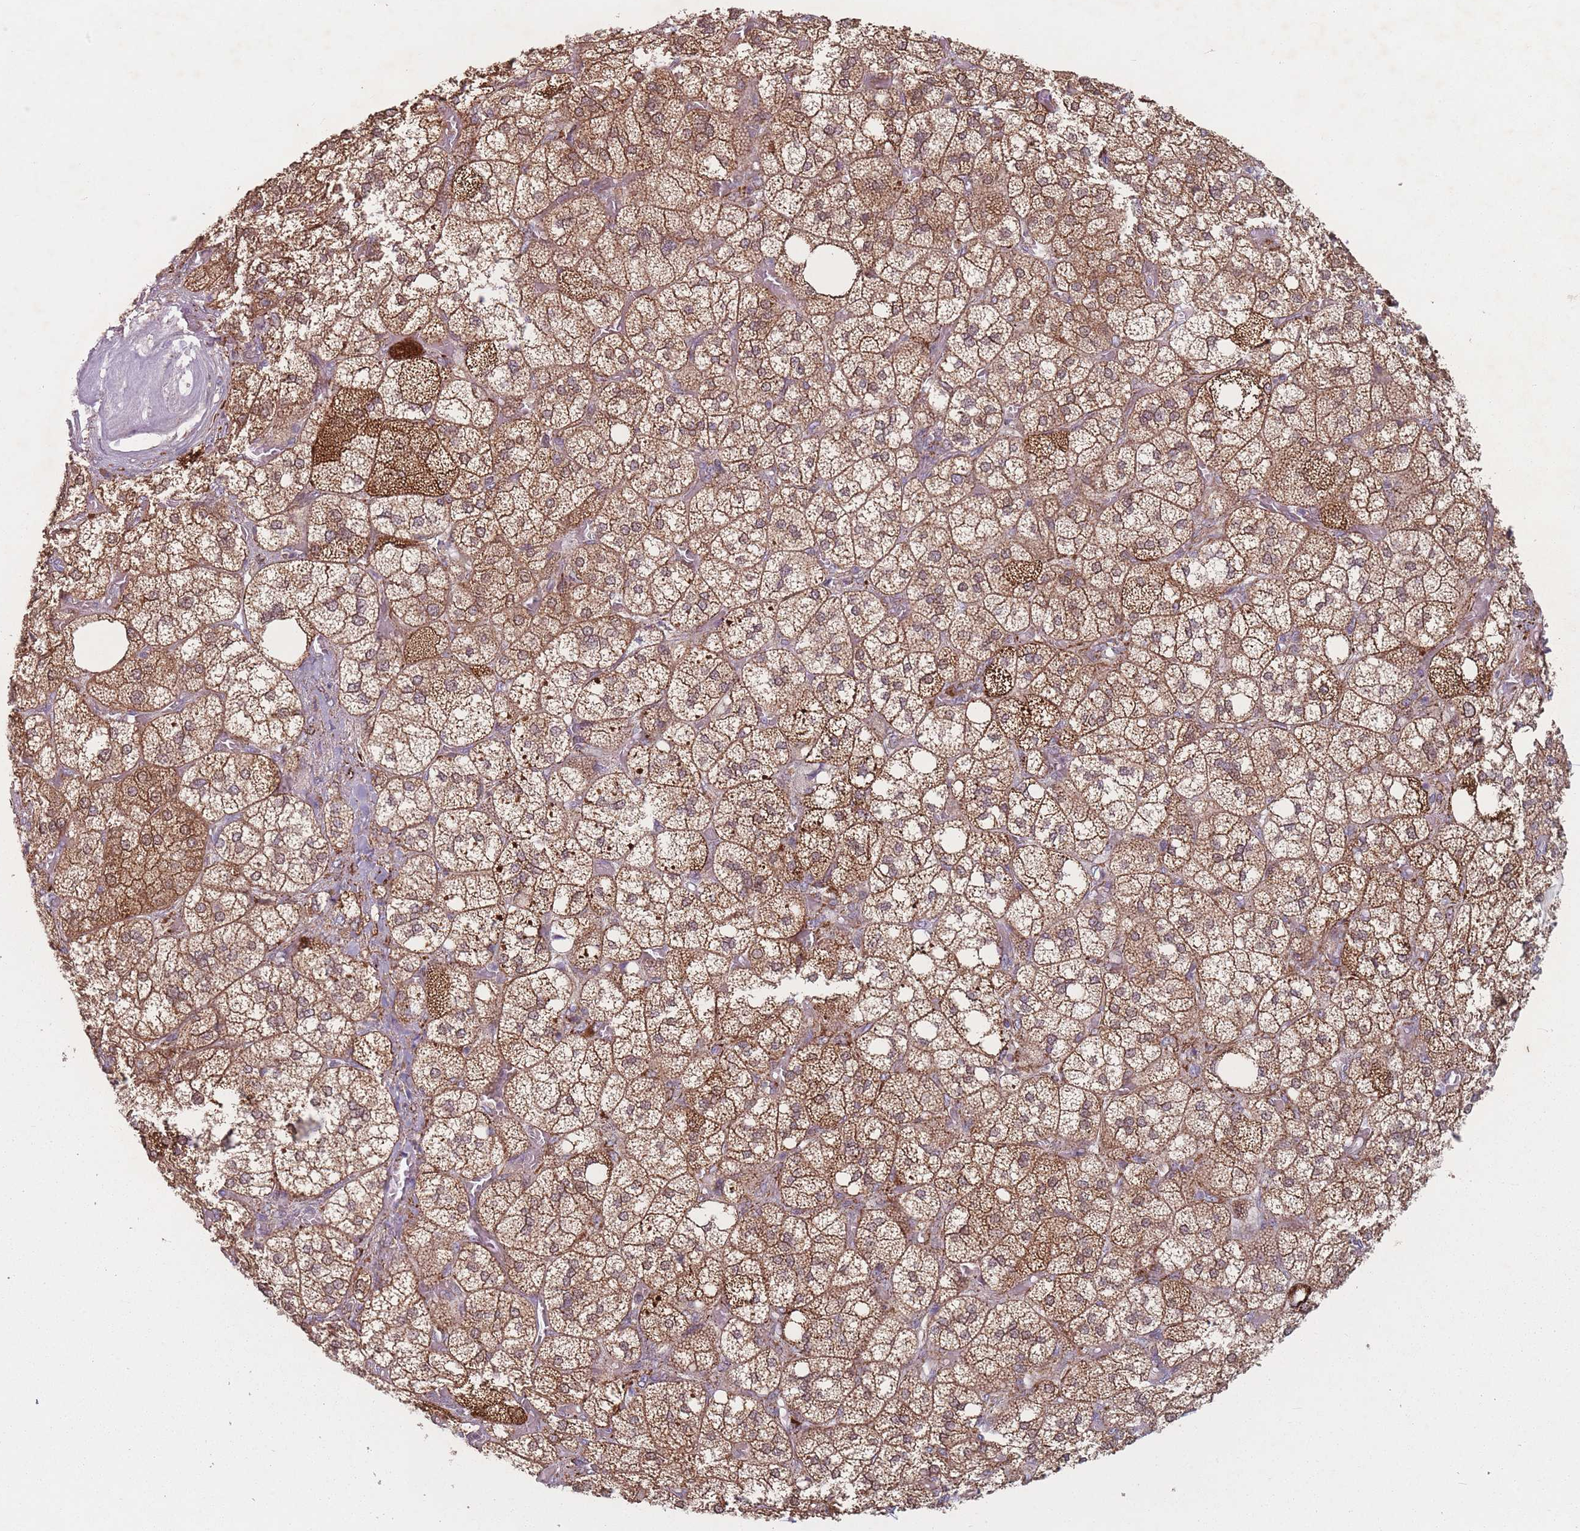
{"staining": {"intensity": "strong", "quantity": ">75%", "location": "cytoplasmic/membranous"}, "tissue": "adrenal gland", "cell_type": "Glandular cells", "image_type": "normal", "snomed": [{"axis": "morphology", "description": "Normal tissue, NOS"}, {"axis": "topography", "description": "Adrenal gland"}], "caption": "A brown stain labels strong cytoplasmic/membranous positivity of a protein in glandular cells of benign adrenal gland.", "gene": "OR10Q1", "patient": {"sex": "male", "age": 61}}